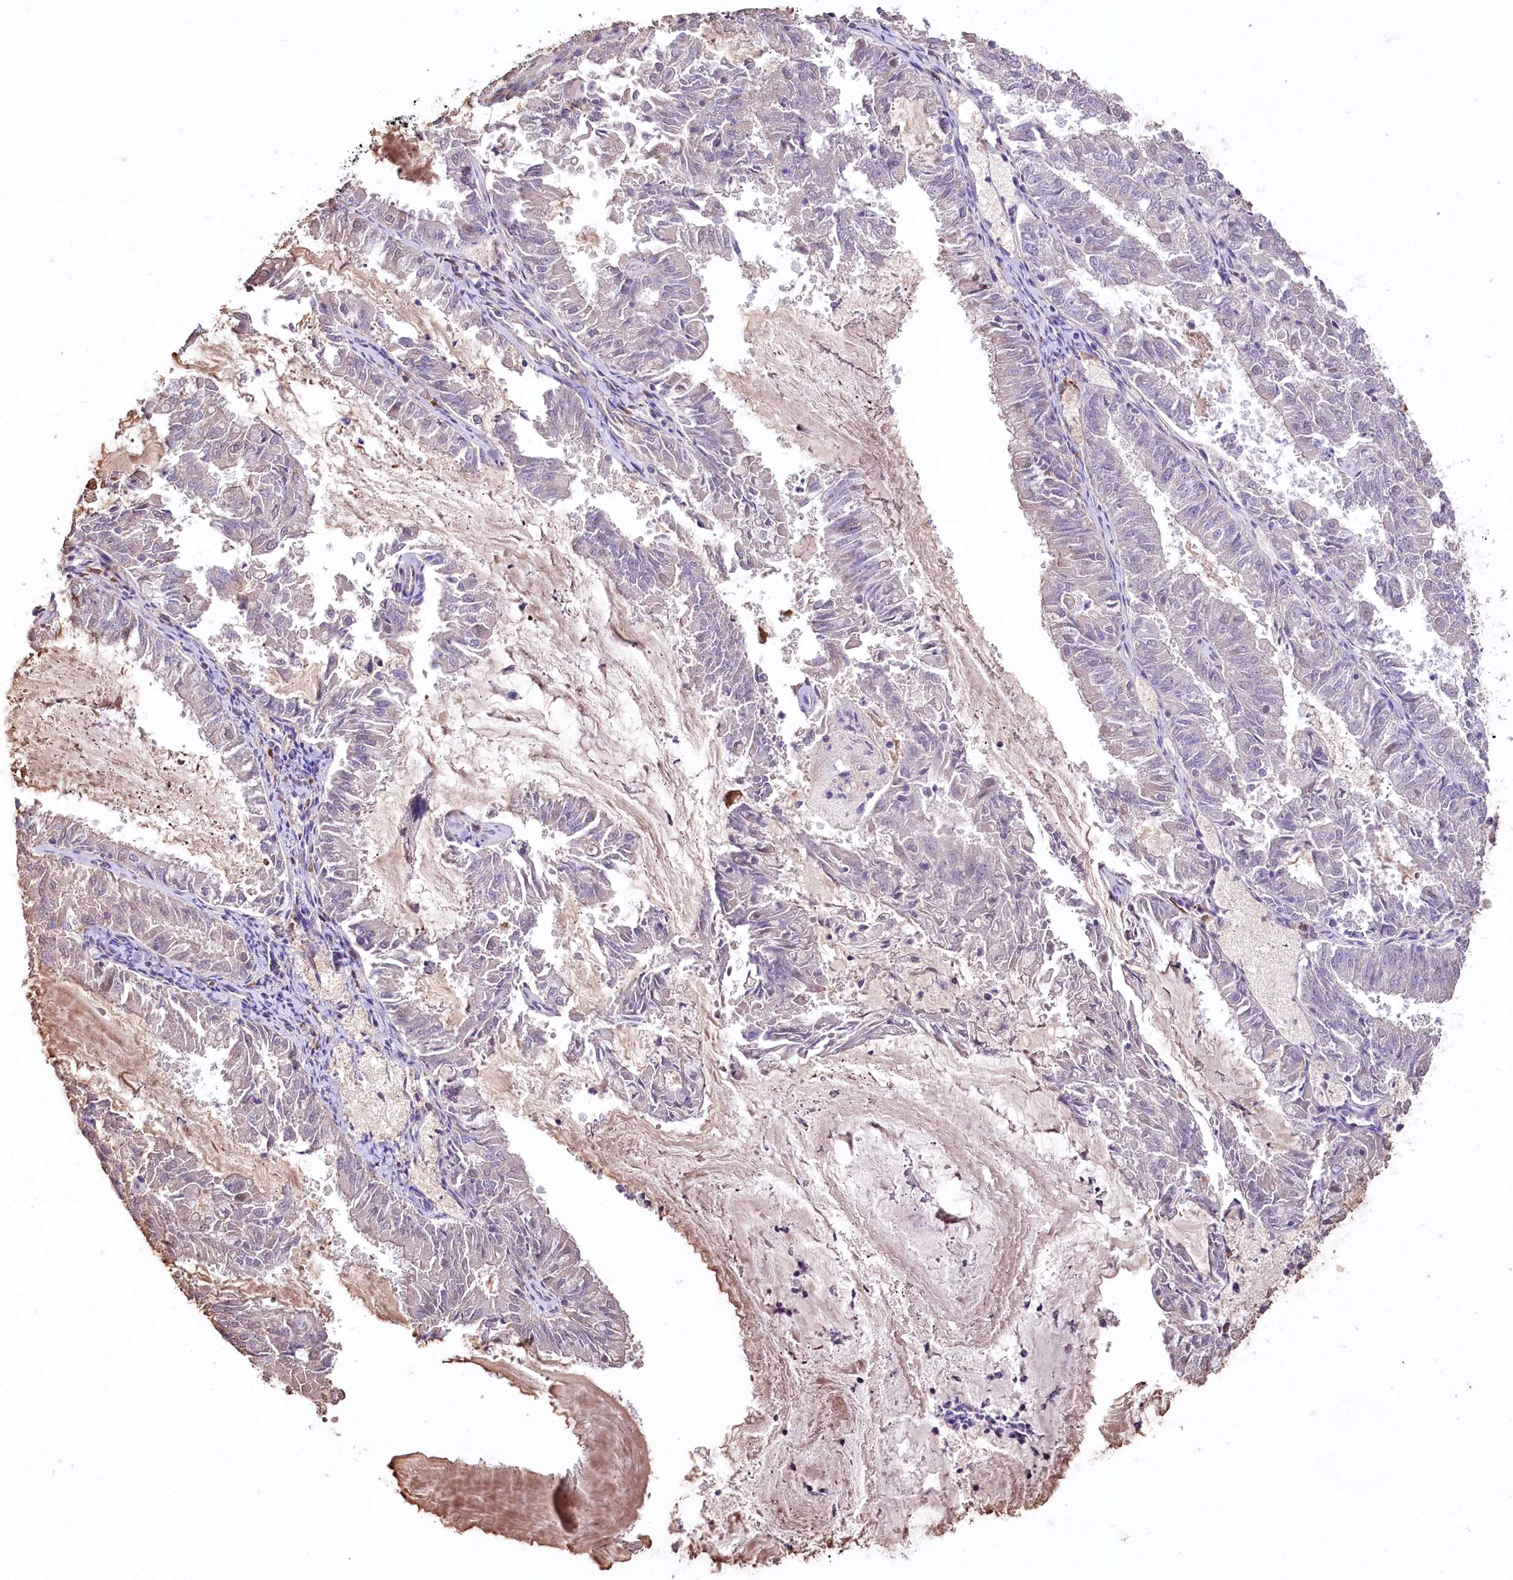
{"staining": {"intensity": "weak", "quantity": "<25%", "location": "cytoplasmic/membranous"}, "tissue": "endometrial cancer", "cell_type": "Tumor cells", "image_type": "cancer", "snomed": [{"axis": "morphology", "description": "Adenocarcinoma, NOS"}, {"axis": "topography", "description": "Endometrium"}], "caption": "DAB immunohistochemical staining of endometrial adenocarcinoma displays no significant positivity in tumor cells.", "gene": "CEP164", "patient": {"sex": "female", "age": 57}}